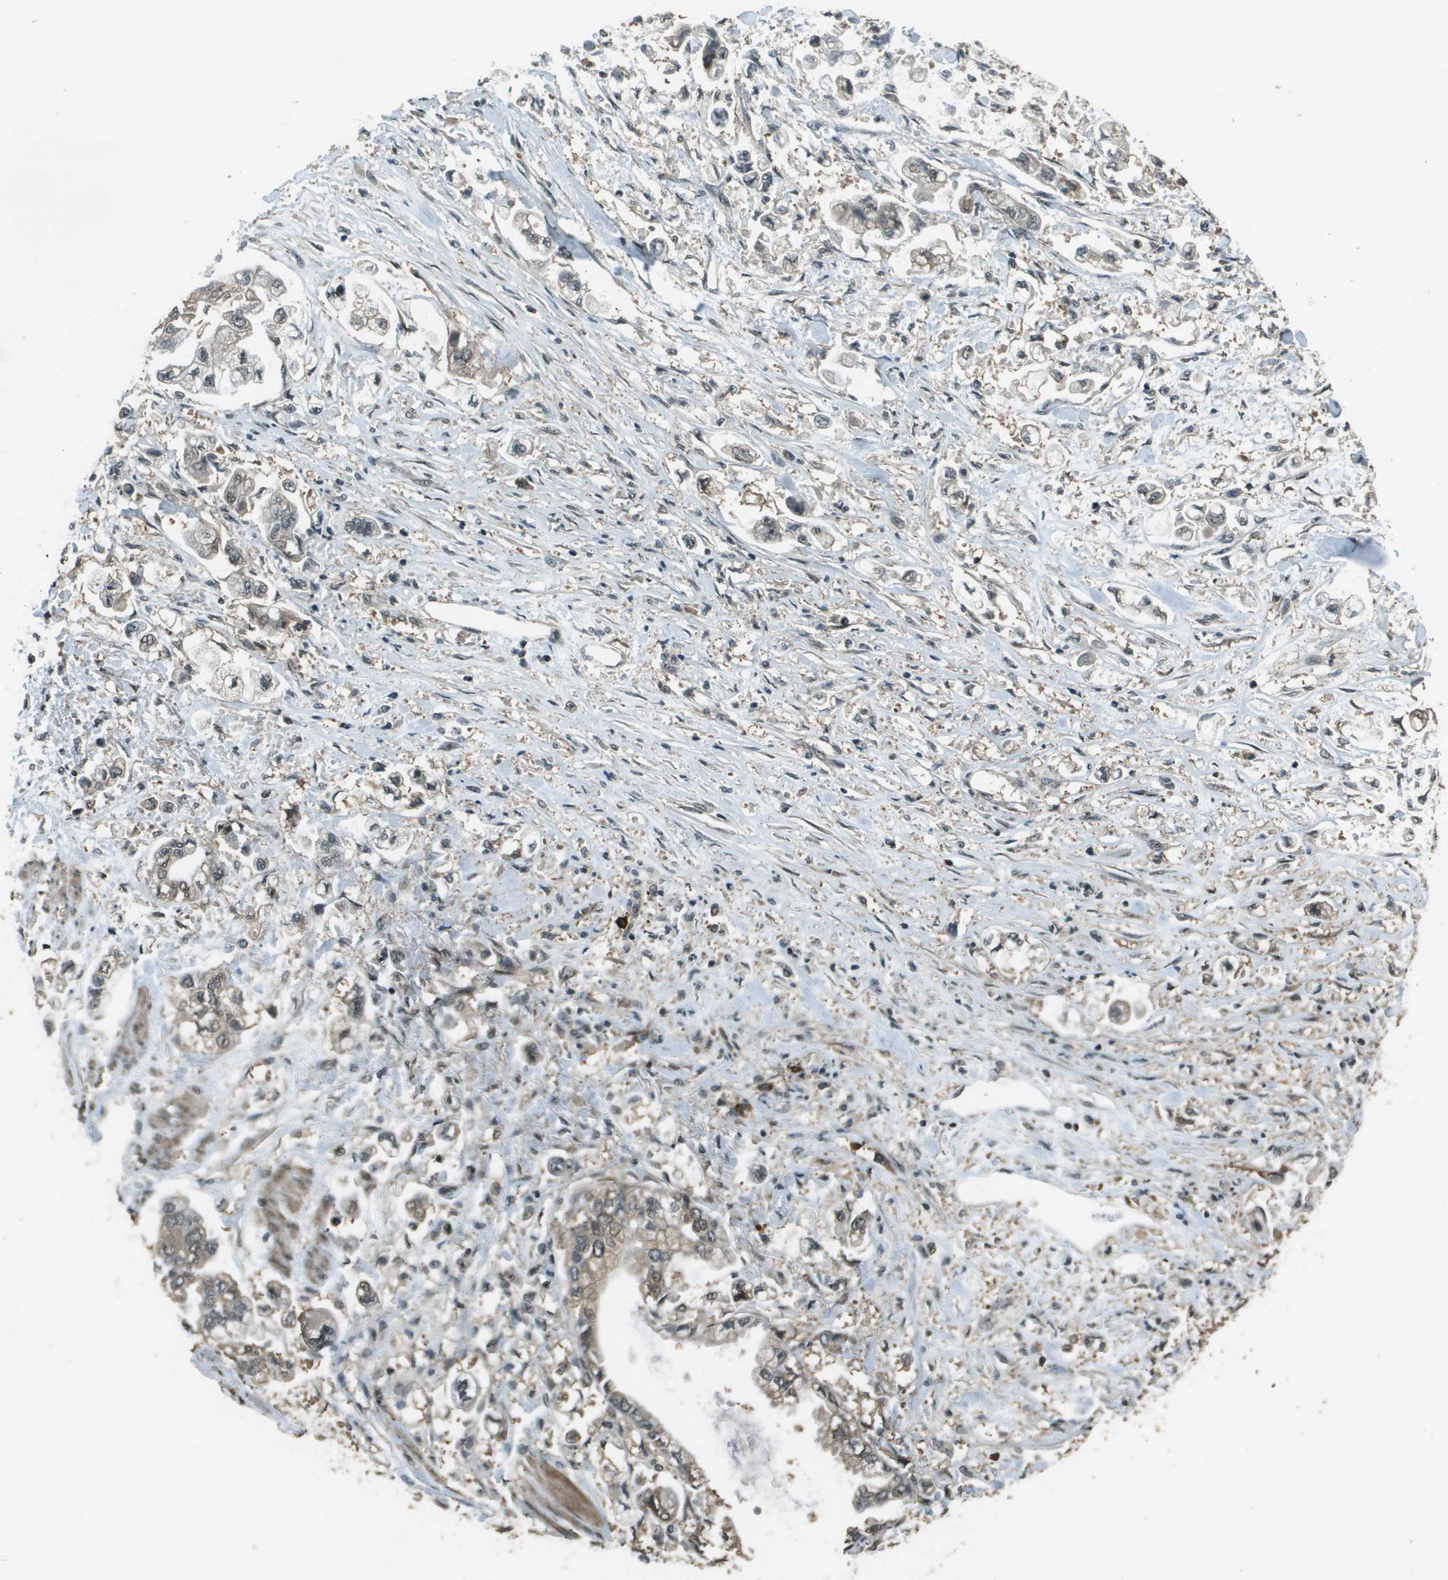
{"staining": {"intensity": "weak", "quantity": ">75%", "location": "cytoplasmic/membranous"}, "tissue": "stomach cancer", "cell_type": "Tumor cells", "image_type": "cancer", "snomed": [{"axis": "morphology", "description": "Normal tissue, NOS"}, {"axis": "morphology", "description": "Adenocarcinoma, NOS"}, {"axis": "topography", "description": "Stomach"}], "caption": "IHC of human stomach cancer demonstrates low levels of weak cytoplasmic/membranous staining in about >75% of tumor cells.", "gene": "SDC3", "patient": {"sex": "male", "age": 62}}